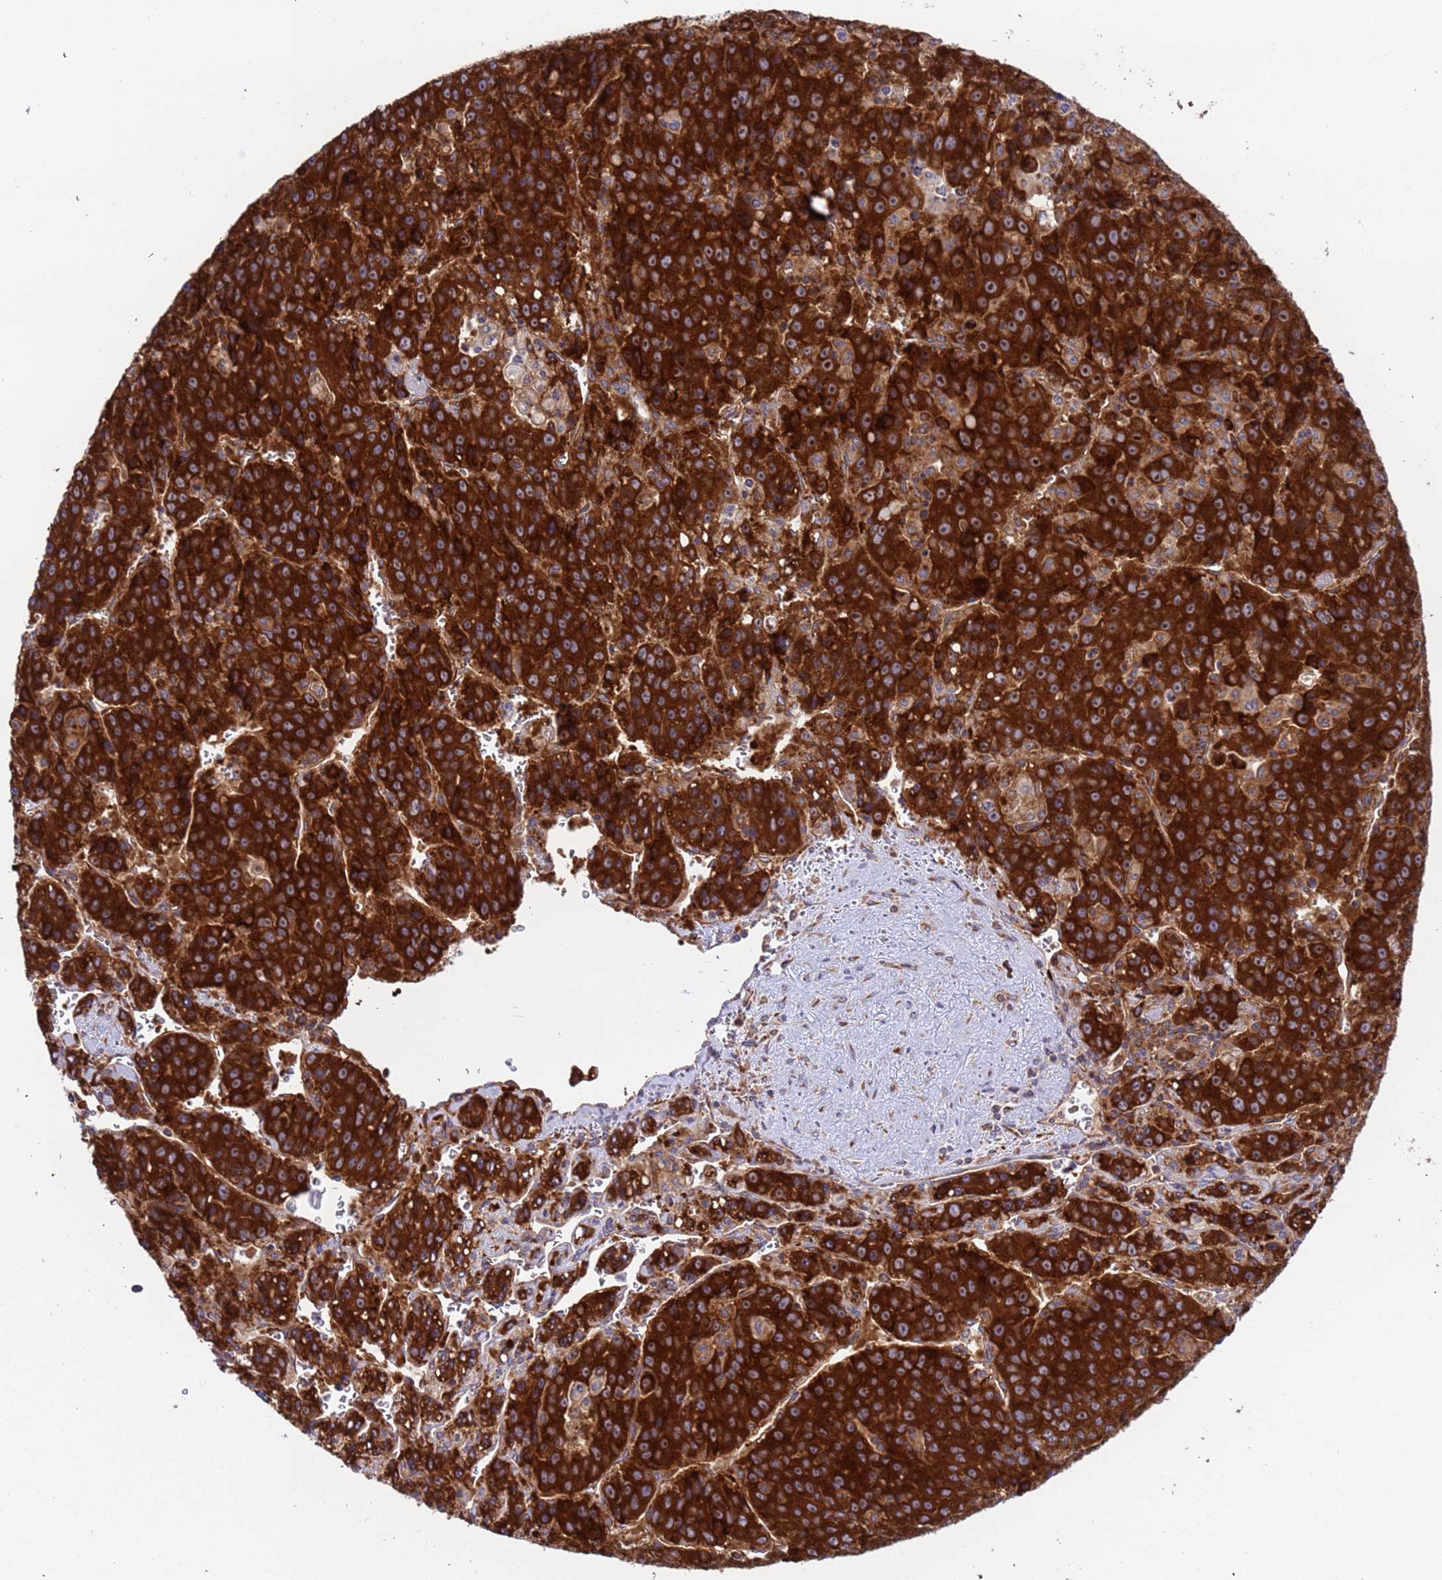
{"staining": {"intensity": "strong", "quantity": ">75%", "location": "cytoplasmic/membranous,nuclear"}, "tissue": "liver cancer", "cell_type": "Tumor cells", "image_type": "cancer", "snomed": [{"axis": "morphology", "description": "Carcinoma, Hepatocellular, NOS"}, {"axis": "topography", "description": "Liver"}], "caption": "Hepatocellular carcinoma (liver) tissue reveals strong cytoplasmic/membranous and nuclear positivity in about >75% of tumor cells (DAB IHC, brown staining for protein, blue staining for nuclei).", "gene": "RPL36", "patient": {"sex": "female", "age": 53}}